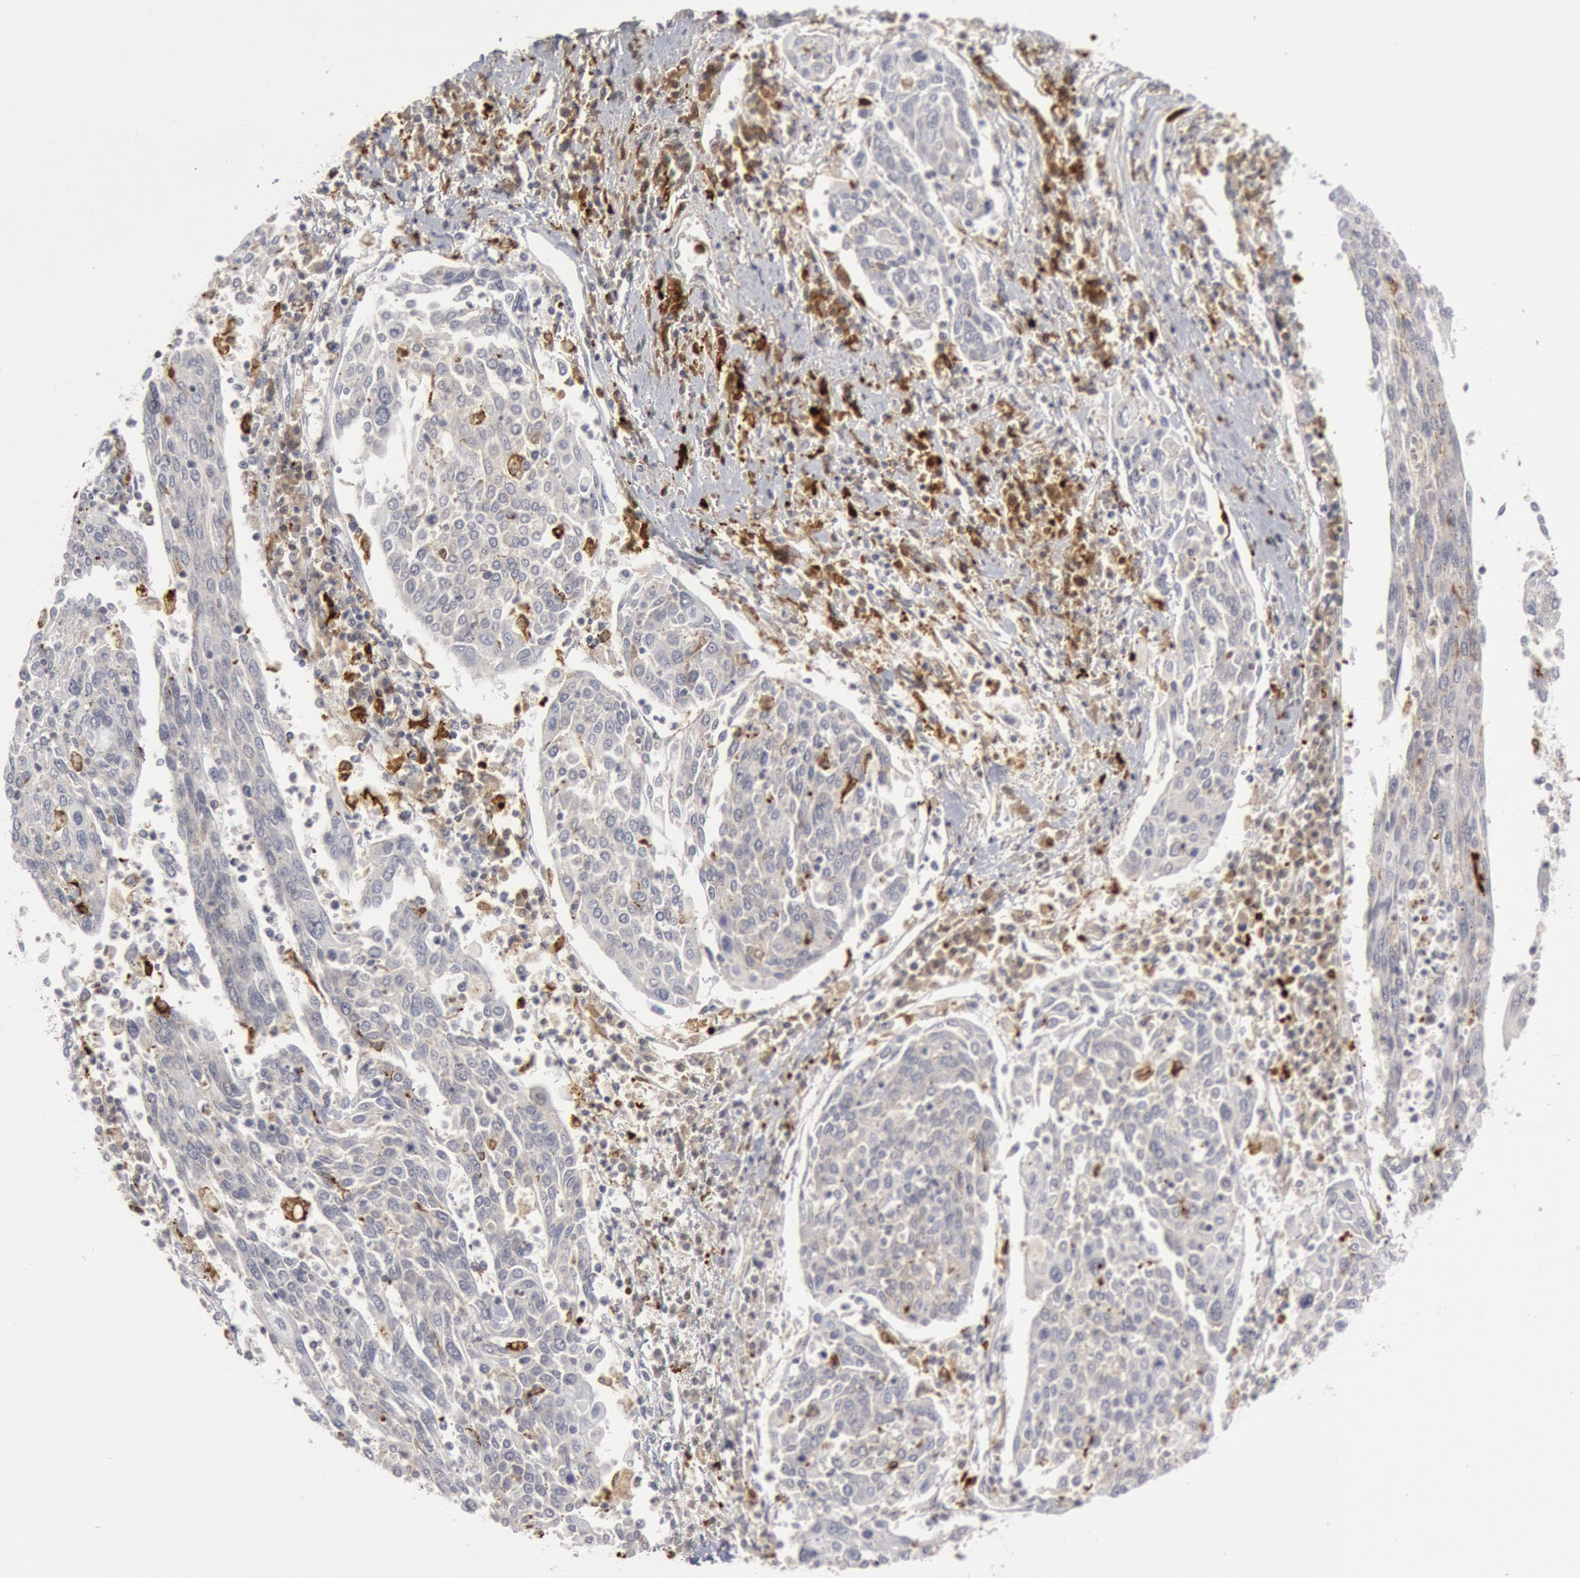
{"staining": {"intensity": "negative", "quantity": "none", "location": "none"}, "tissue": "cervical cancer", "cell_type": "Tumor cells", "image_type": "cancer", "snomed": [{"axis": "morphology", "description": "Squamous cell carcinoma, NOS"}, {"axis": "topography", "description": "Cervix"}], "caption": "A high-resolution photomicrograph shows immunohistochemistry (IHC) staining of cervical cancer, which reveals no significant staining in tumor cells.", "gene": "C1QC", "patient": {"sex": "female", "age": 40}}